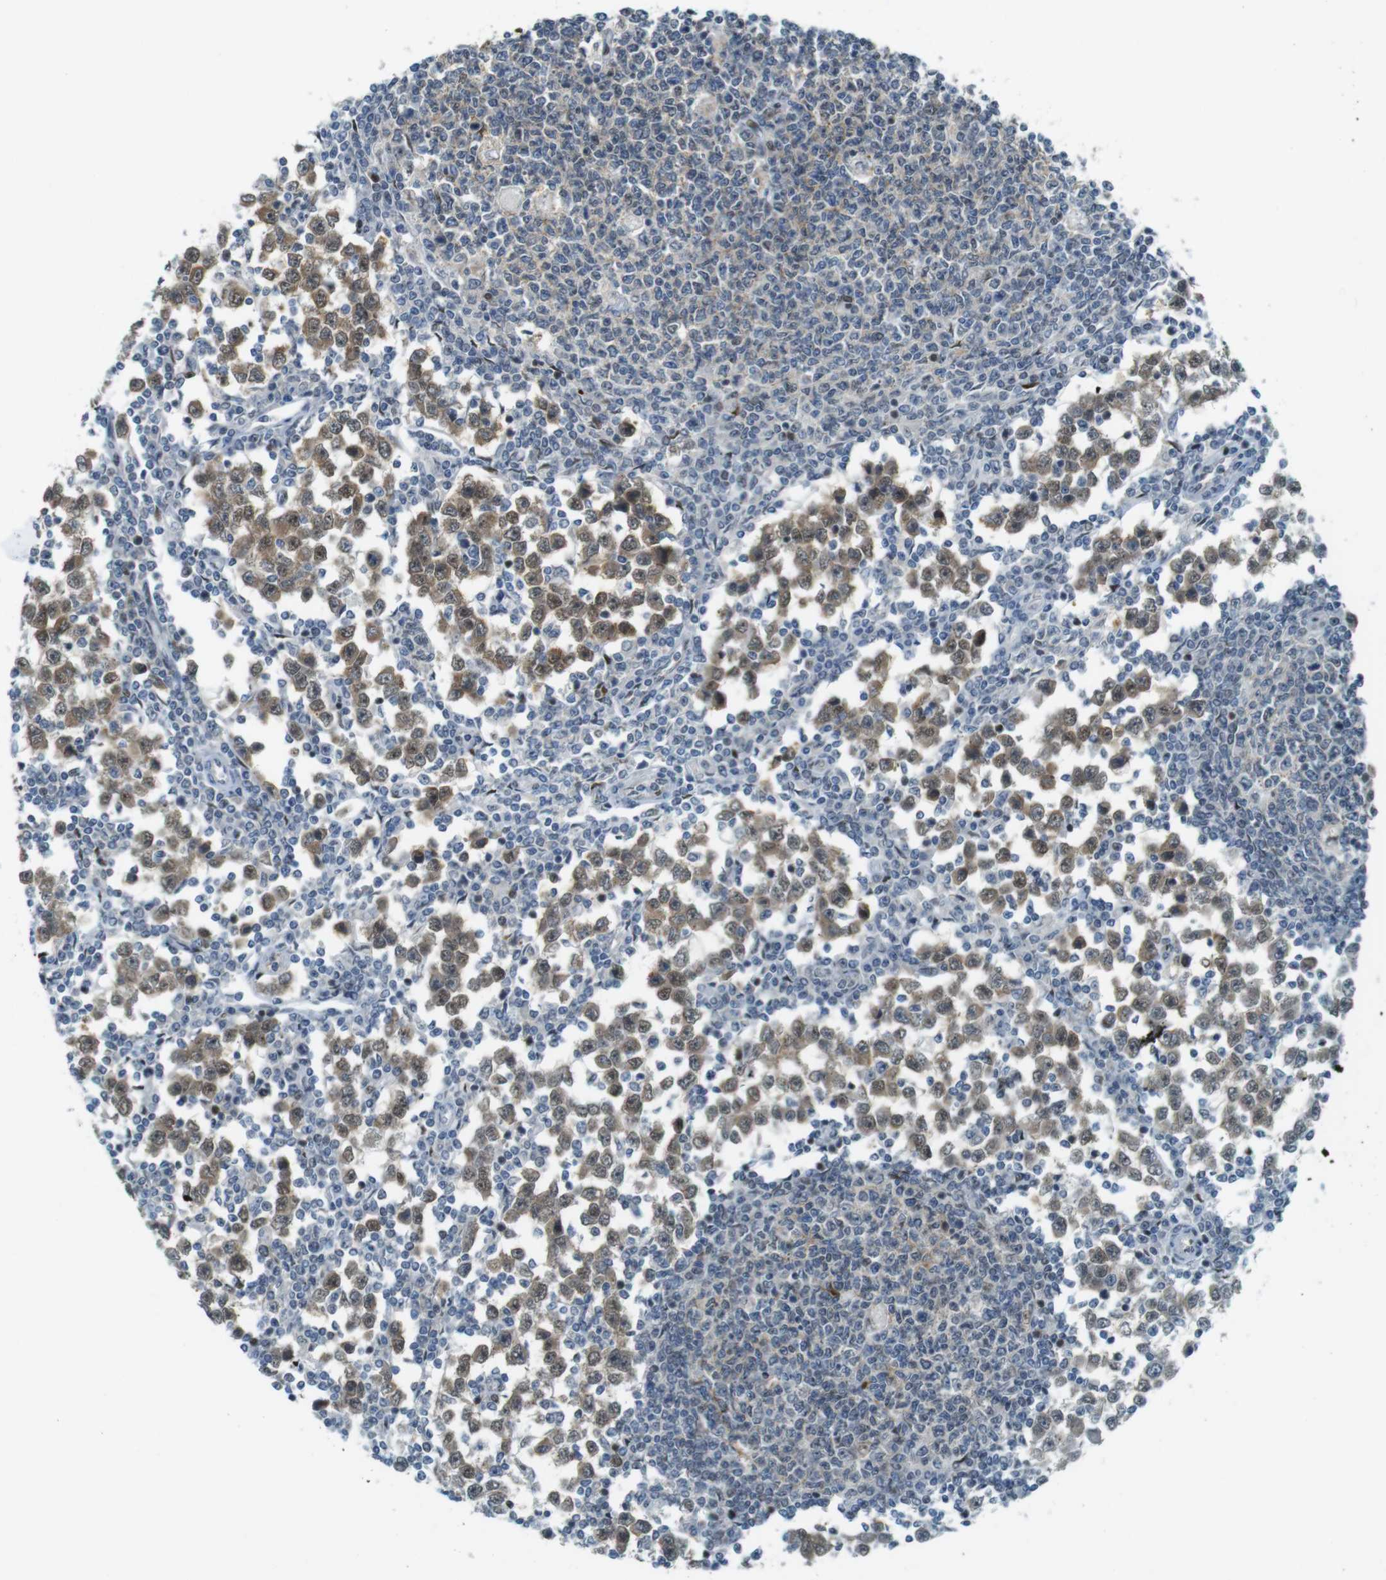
{"staining": {"intensity": "moderate", "quantity": ">75%", "location": "cytoplasmic/membranous,nuclear"}, "tissue": "testis cancer", "cell_type": "Tumor cells", "image_type": "cancer", "snomed": [{"axis": "morphology", "description": "Seminoma, NOS"}, {"axis": "topography", "description": "Testis"}], "caption": "Immunohistochemical staining of human seminoma (testis) shows medium levels of moderate cytoplasmic/membranous and nuclear protein expression in approximately >75% of tumor cells.", "gene": "UBB", "patient": {"sex": "male", "age": 65}}